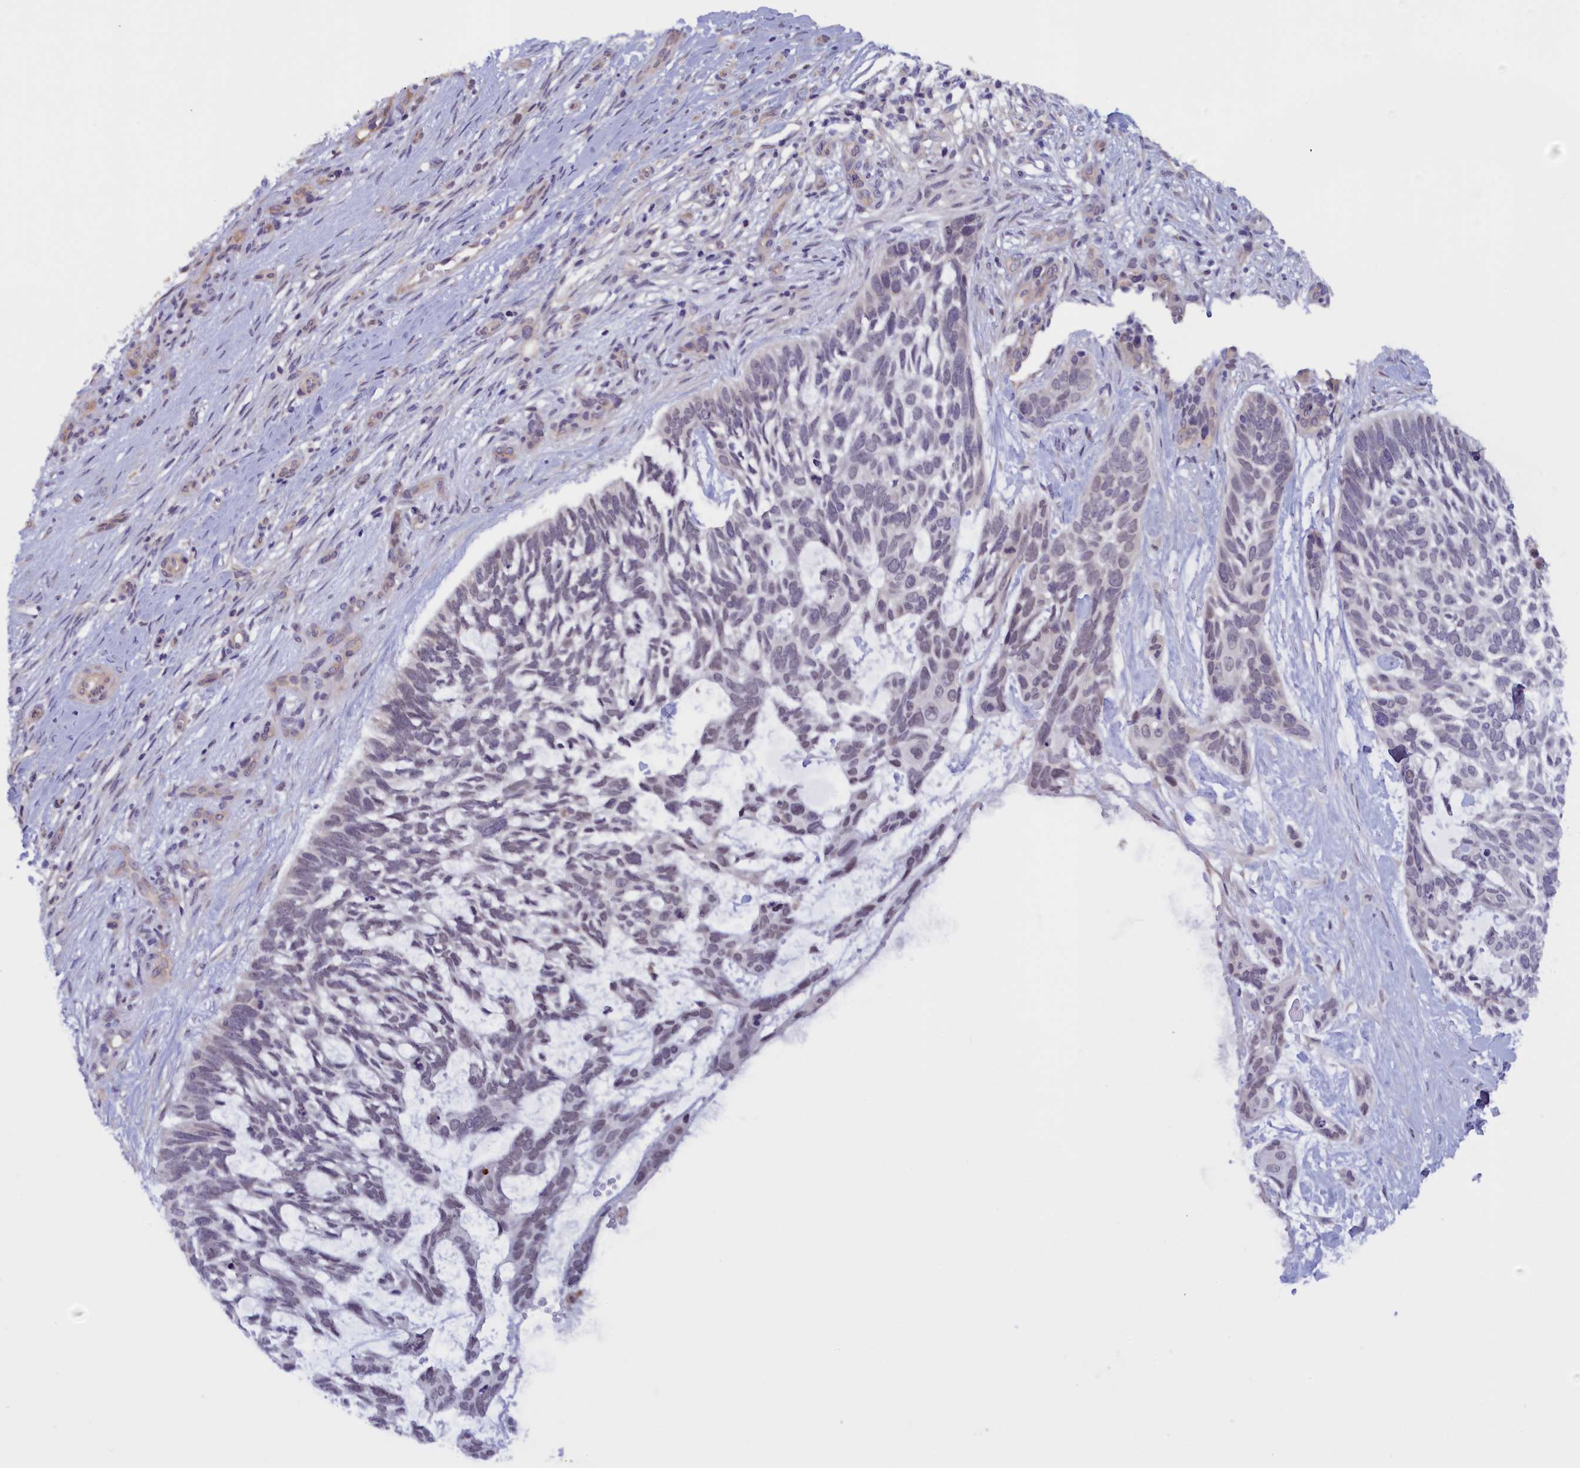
{"staining": {"intensity": "weak", "quantity": "<25%", "location": "nuclear"}, "tissue": "skin cancer", "cell_type": "Tumor cells", "image_type": "cancer", "snomed": [{"axis": "morphology", "description": "Basal cell carcinoma"}, {"axis": "topography", "description": "Skin"}], "caption": "Skin basal cell carcinoma was stained to show a protein in brown. There is no significant staining in tumor cells.", "gene": "IGFALS", "patient": {"sex": "male", "age": 88}}